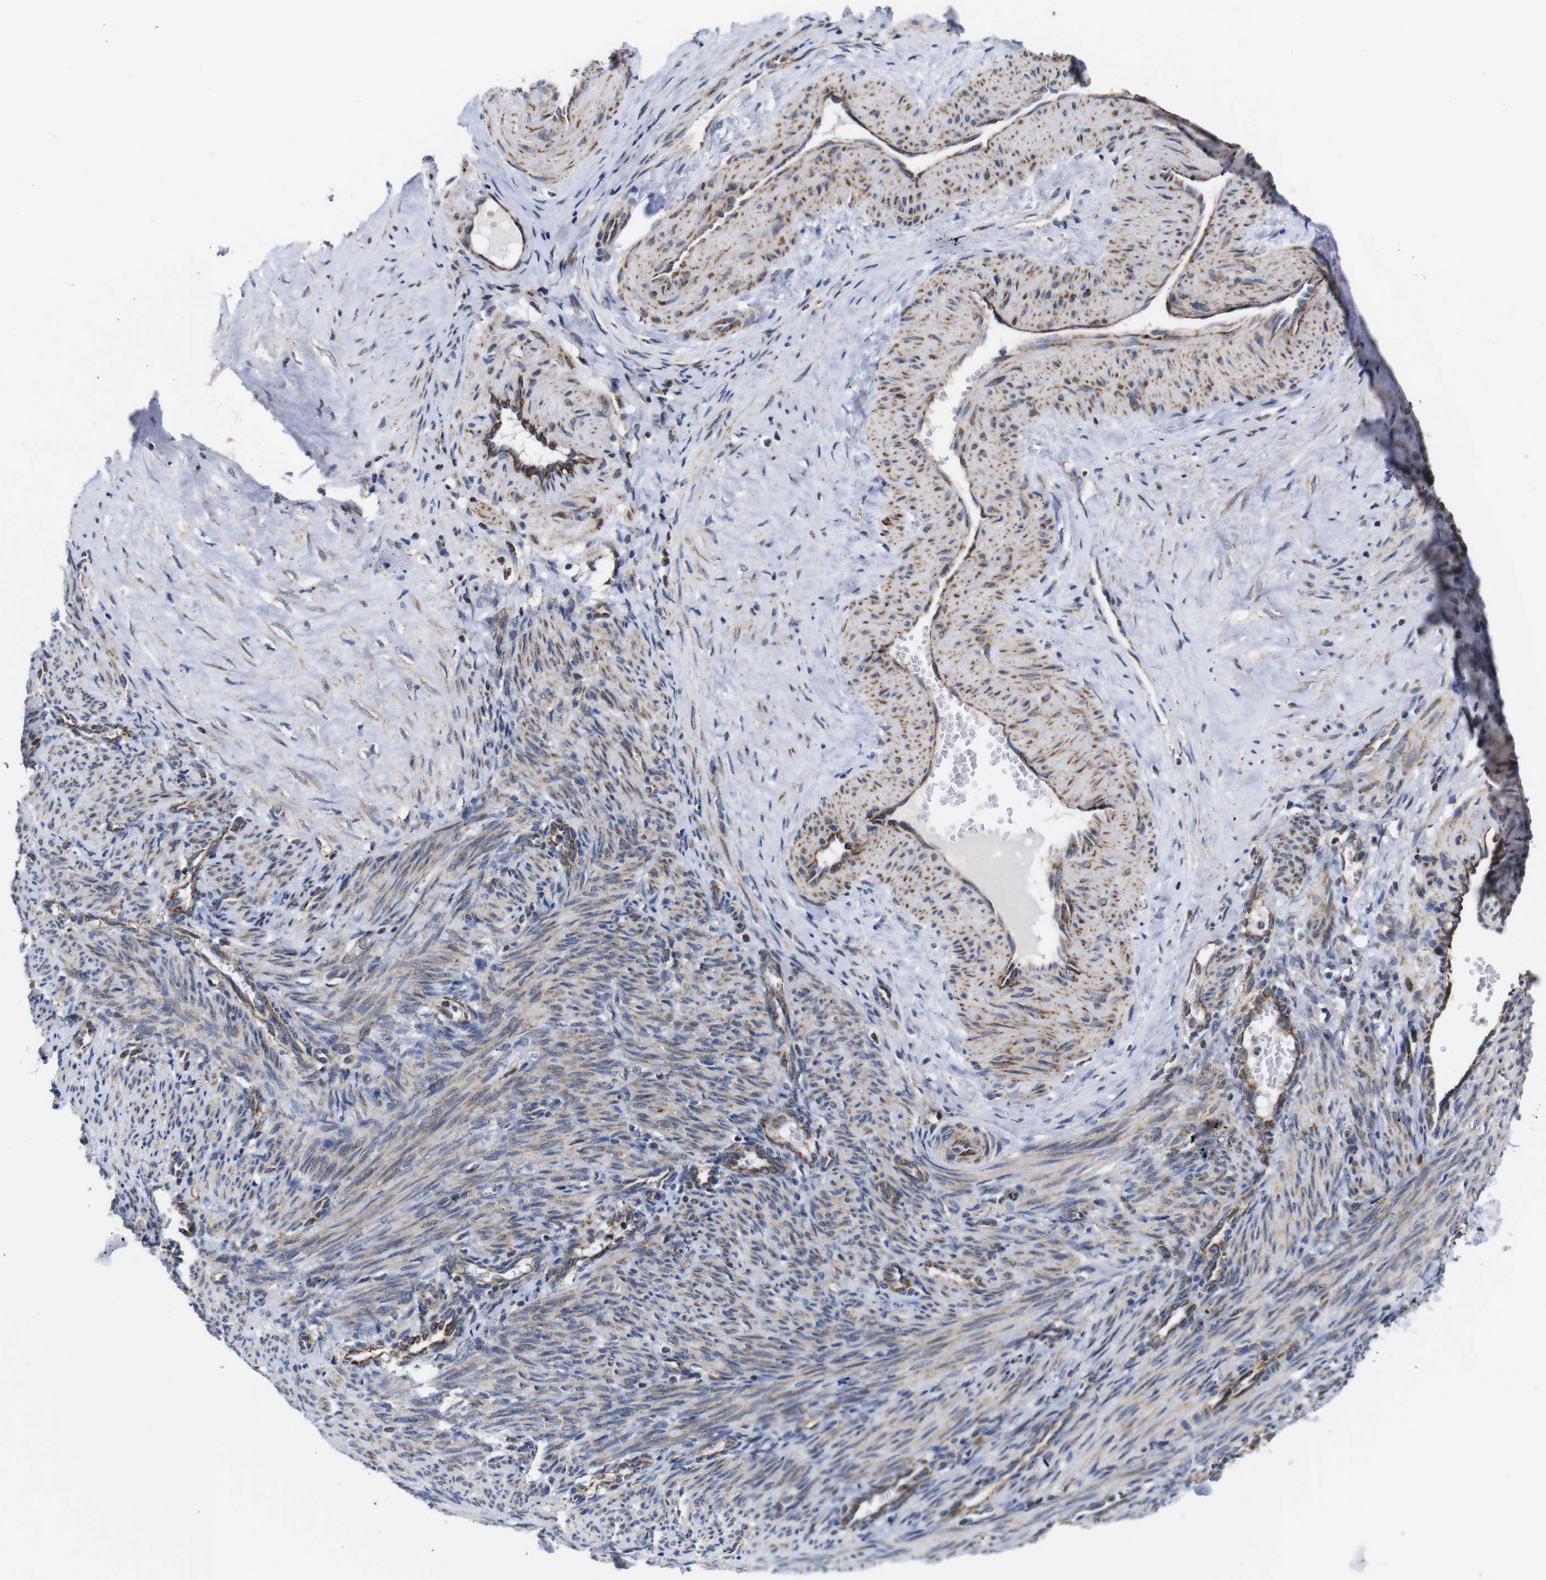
{"staining": {"intensity": "moderate", "quantity": ">75%", "location": "cytoplasmic/membranous"}, "tissue": "smooth muscle", "cell_type": "Smooth muscle cells", "image_type": "normal", "snomed": [{"axis": "morphology", "description": "Normal tissue, NOS"}, {"axis": "topography", "description": "Endometrium"}], "caption": "Brown immunohistochemical staining in benign smooth muscle exhibits moderate cytoplasmic/membranous positivity in about >75% of smooth muscle cells.", "gene": "C17orf80", "patient": {"sex": "female", "age": 33}}